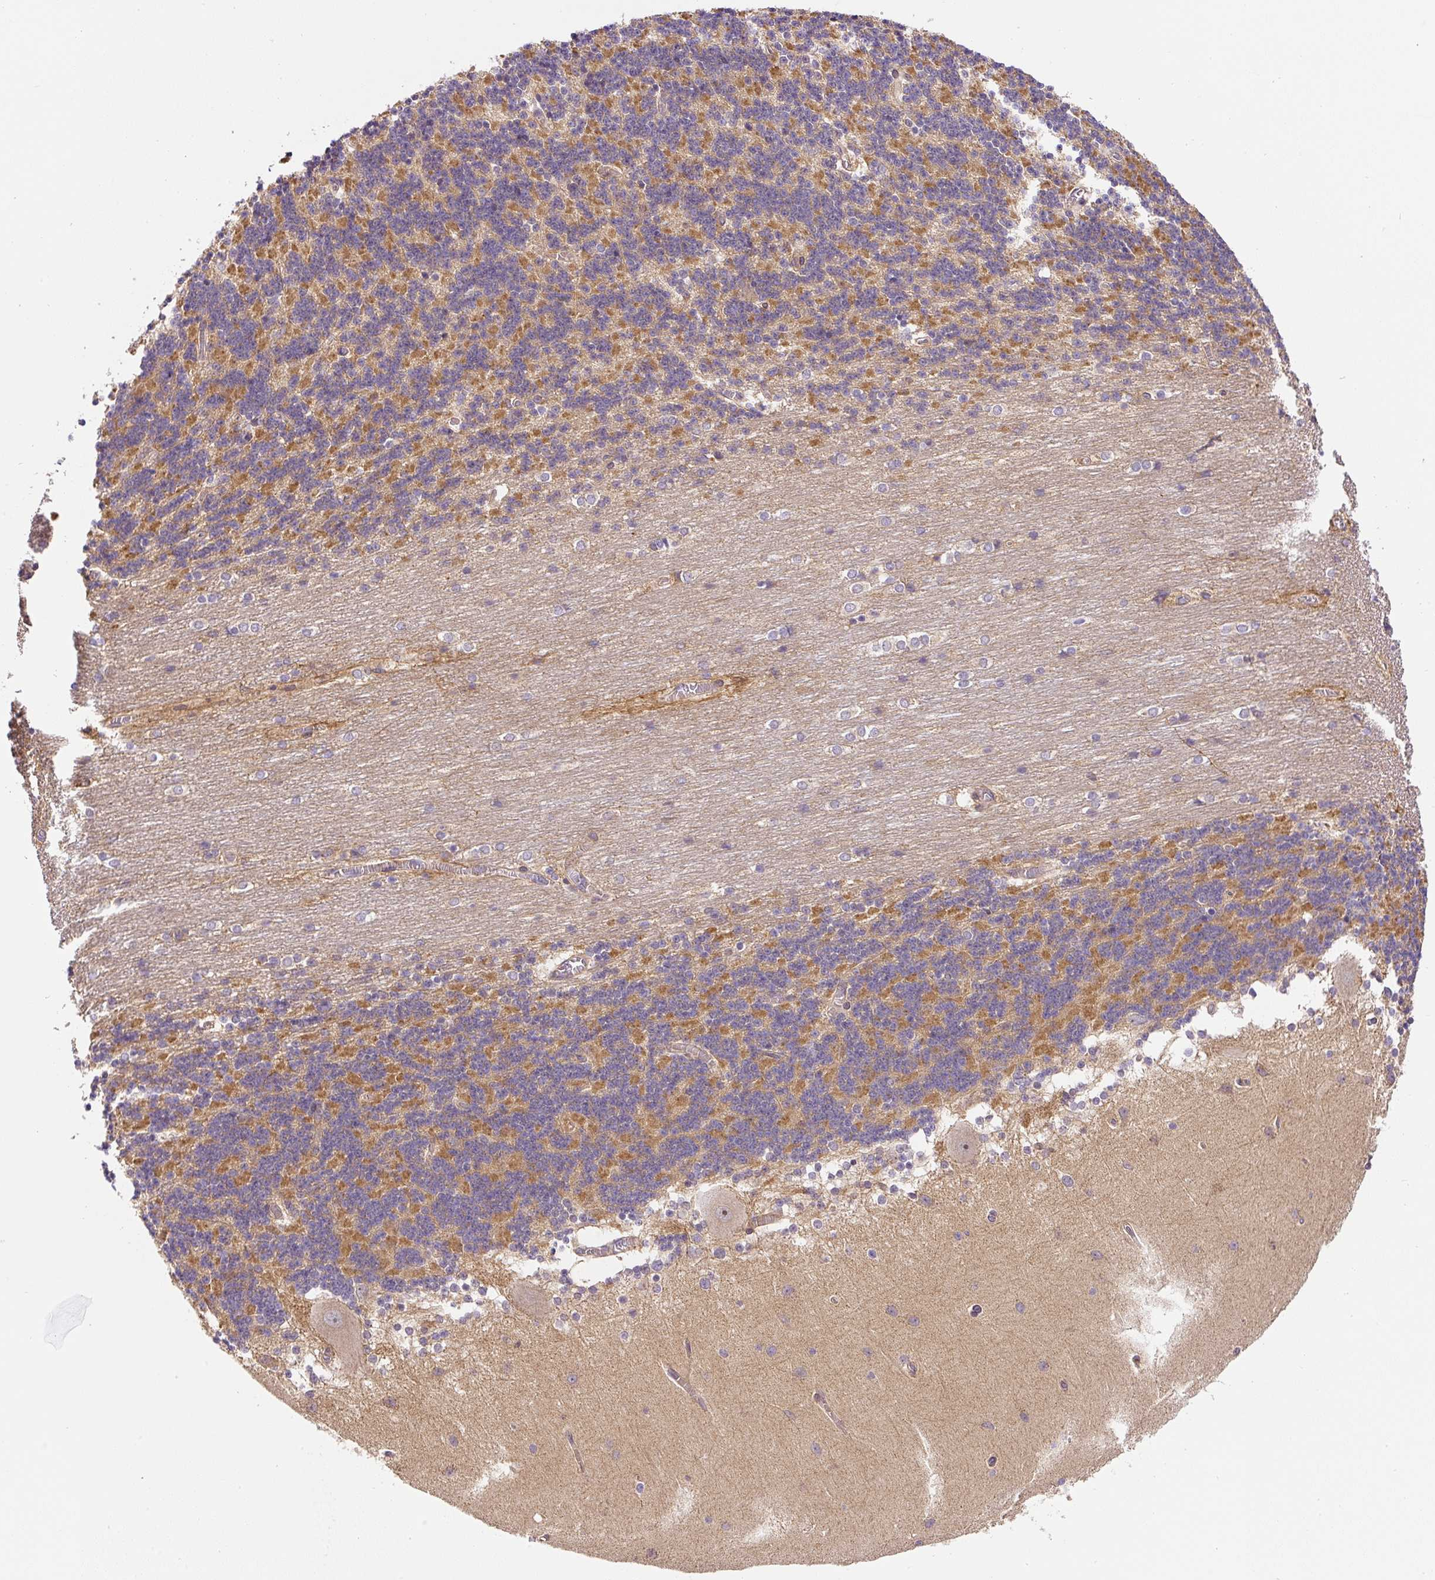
{"staining": {"intensity": "moderate", "quantity": "25%-75%", "location": "cytoplasmic/membranous"}, "tissue": "cerebellum", "cell_type": "Cells in granular layer", "image_type": "normal", "snomed": [{"axis": "morphology", "description": "Normal tissue, NOS"}, {"axis": "topography", "description": "Cerebellum"}], "caption": "IHC micrograph of benign human cerebellum stained for a protein (brown), which exhibits medium levels of moderate cytoplasmic/membranous positivity in approximately 25%-75% of cells in granular layer.", "gene": "CCDC28A", "patient": {"sex": "female", "age": 54}}